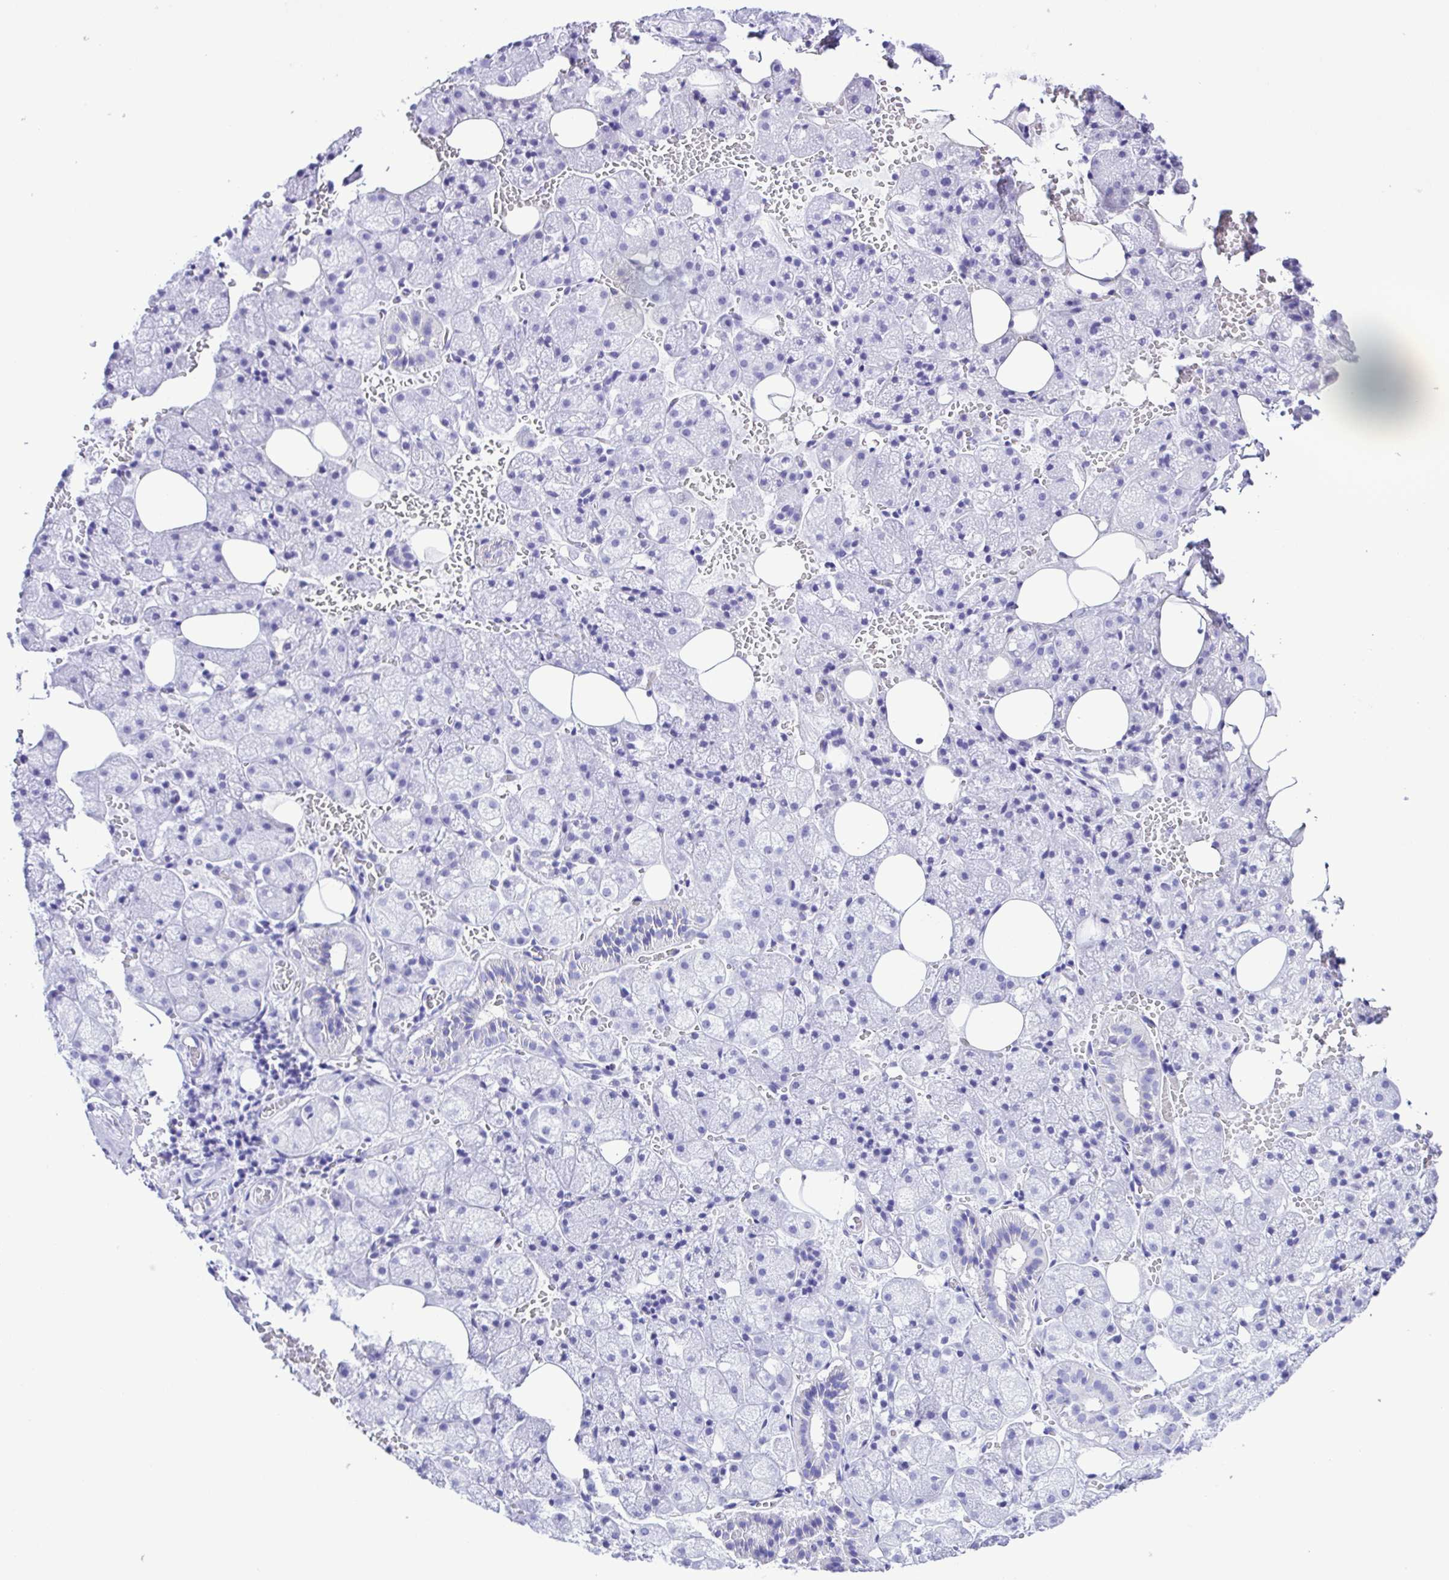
{"staining": {"intensity": "negative", "quantity": "none", "location": "none"}, "tissue": "salivary gland", "cell_type": "Glandular cells", "image_type": "normal", "snomed": [{"axis": "morphology", "description": "Normal tissue, NOS"}, {"axis": "topography", "description": "Salivary gland"}, {"axis": "topography", "description": "Peripheral nerve tissue"}], "caption": "This is an immunohistochemistry image of unremarkable human salivary gland. There is no expression in glandular cells.", "gene": "ERP27", "patient": {"sex": "male", "age": 38}}